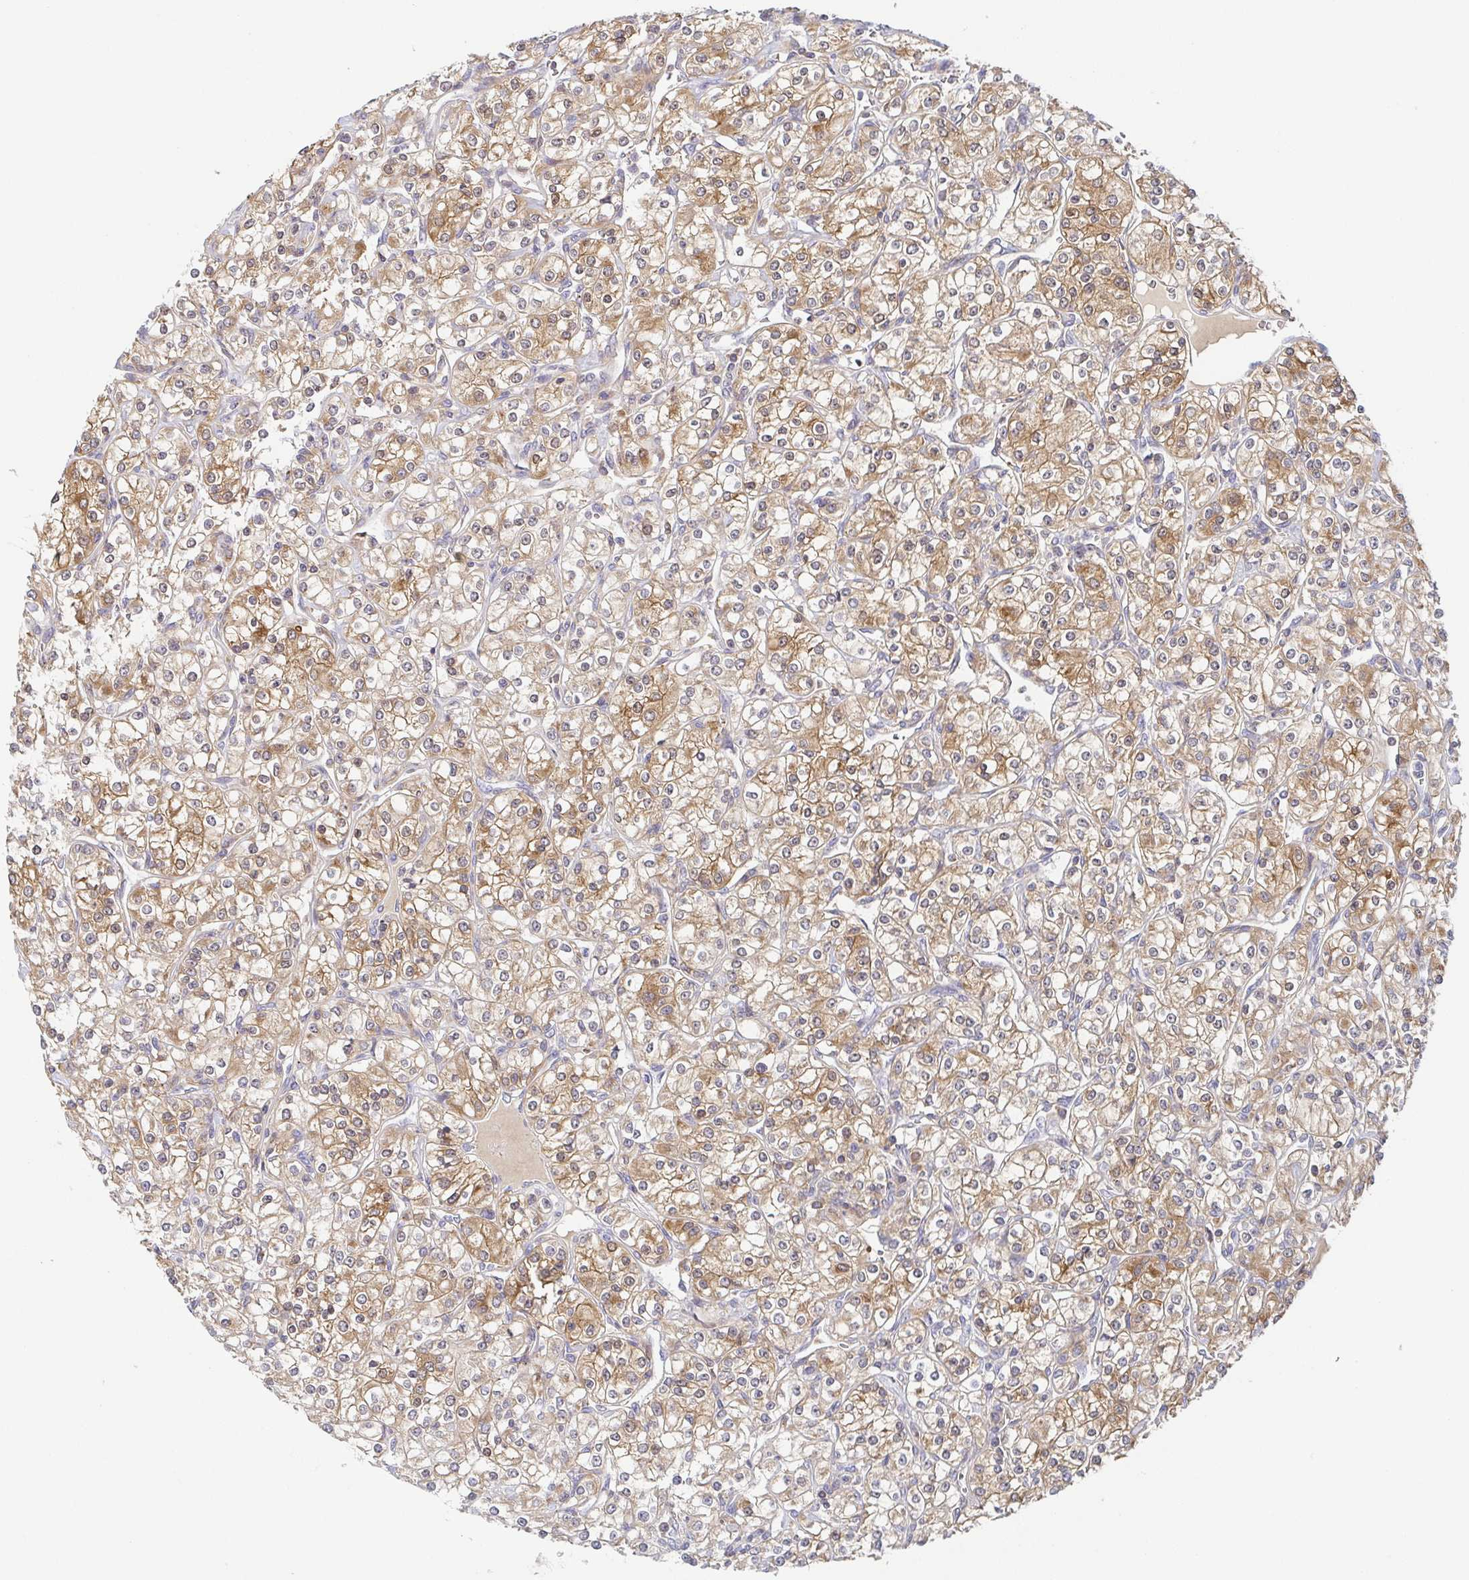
{"staining": {"intensity": "moderate", "quantity": ">75%", "location": "cytoplasmic/membranous"}, "tissue": "renal cancer", "cell_type": "Tumor cells", "image_type": "cancer", "snomed": [{"axis": "morphology", "description": "Adenocarcinoma, NOS"}, {"axis": "topography", "description": "Kidney"}], "caption": "Human renal cancer stained with a protein marker displays moderate staining in tumor cells.", "gene": "TUFT1", "patient": {"sex": "male", "age": 77}}